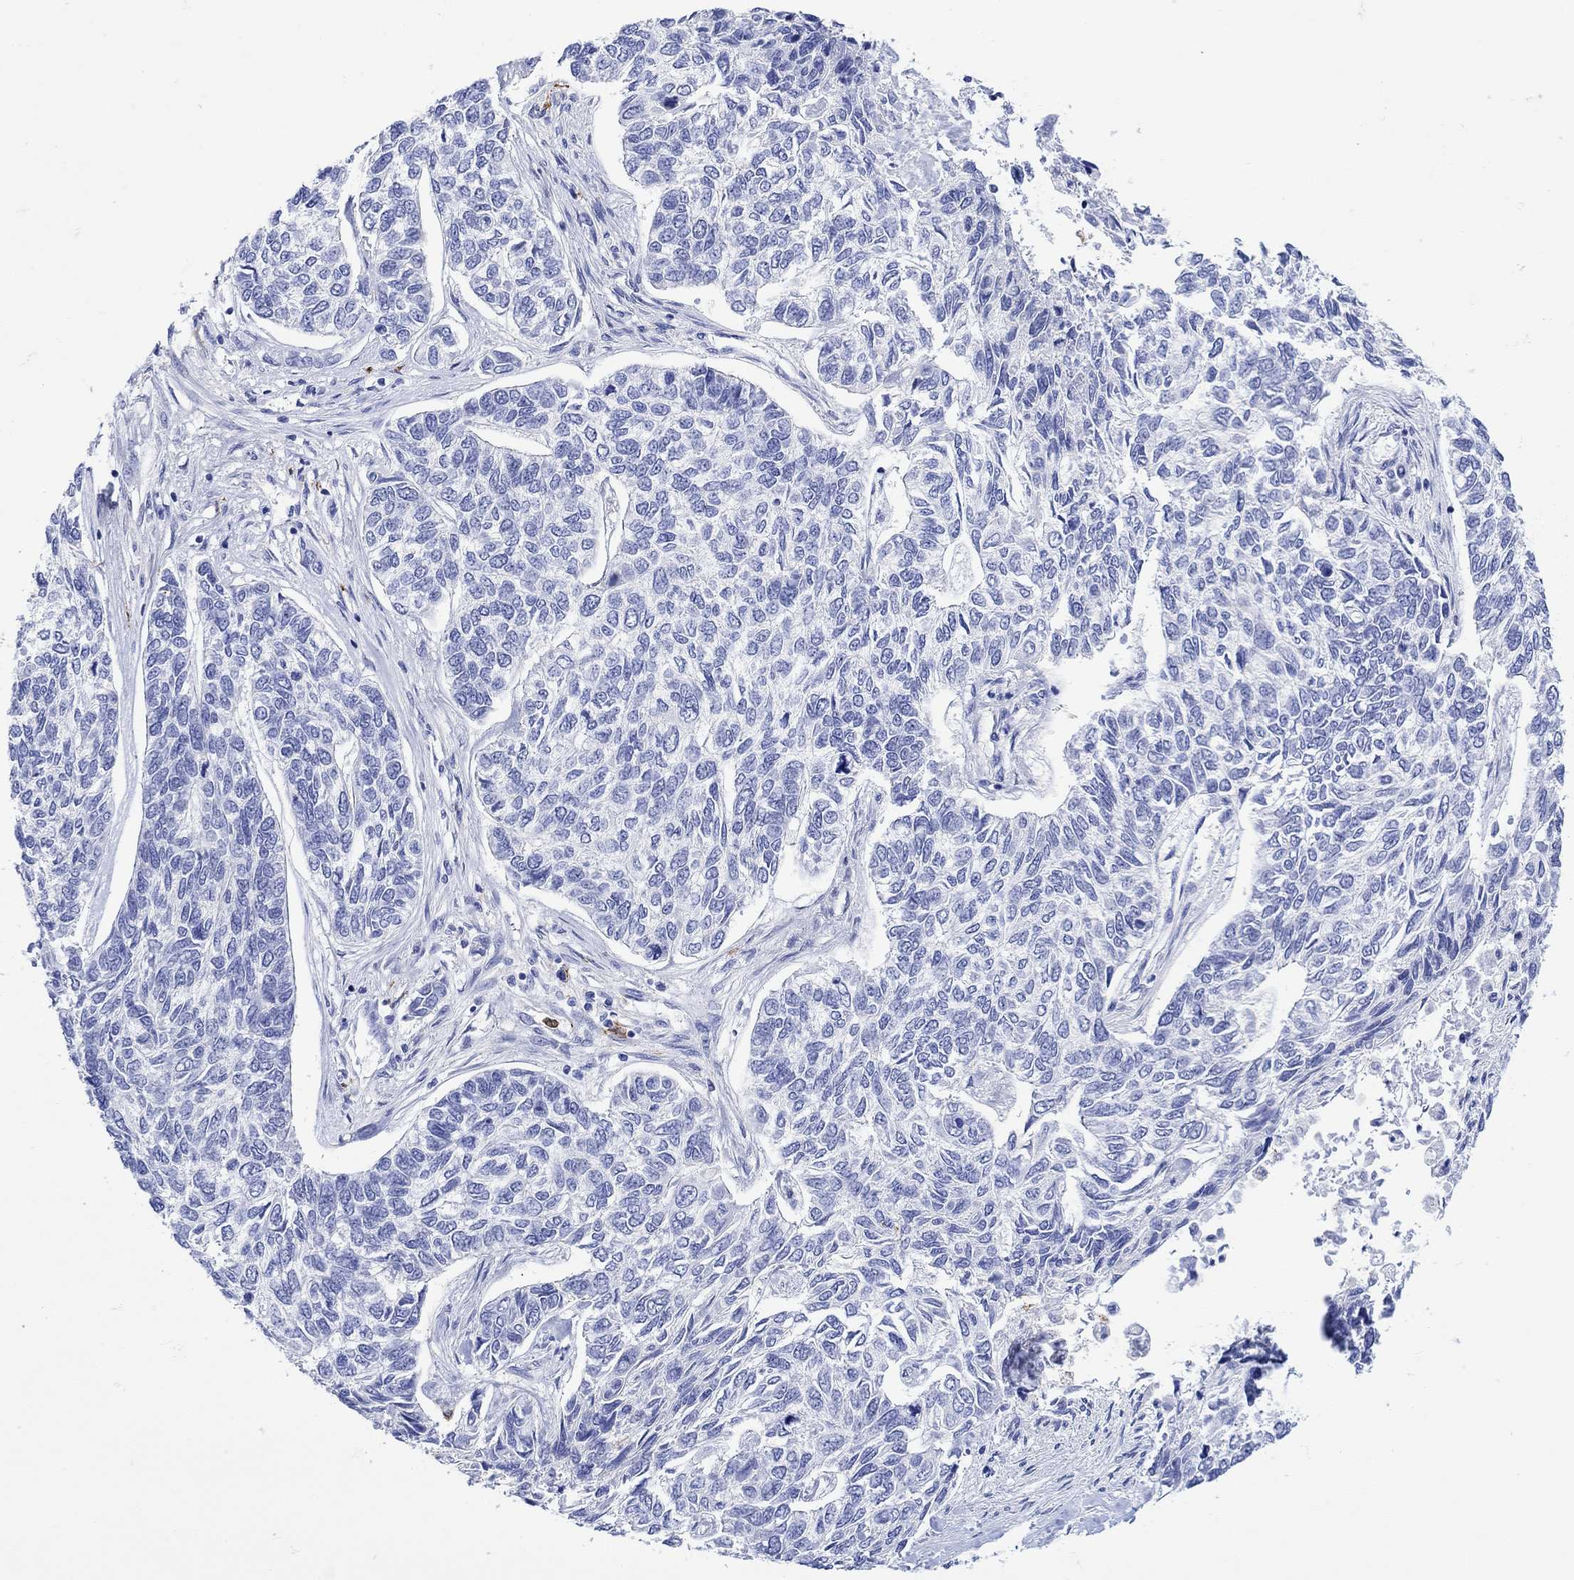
{"staining": {"intensity": "negative", "quantity": "none", "location": "none"}, "tissue": "skin cancer", "cell_type": "Tumor cells", "image_type": "cancer", "snomed": [{"axis": "morphology", "description": "Basal cell carcinoma"}, {"axis": "topography", "description": "Skin"}], "caption": "IHC of human skin cancer displays no expression in tumor cells.", "gene": "LINGO3", "patient": {"sex": "female", "age": 65}}